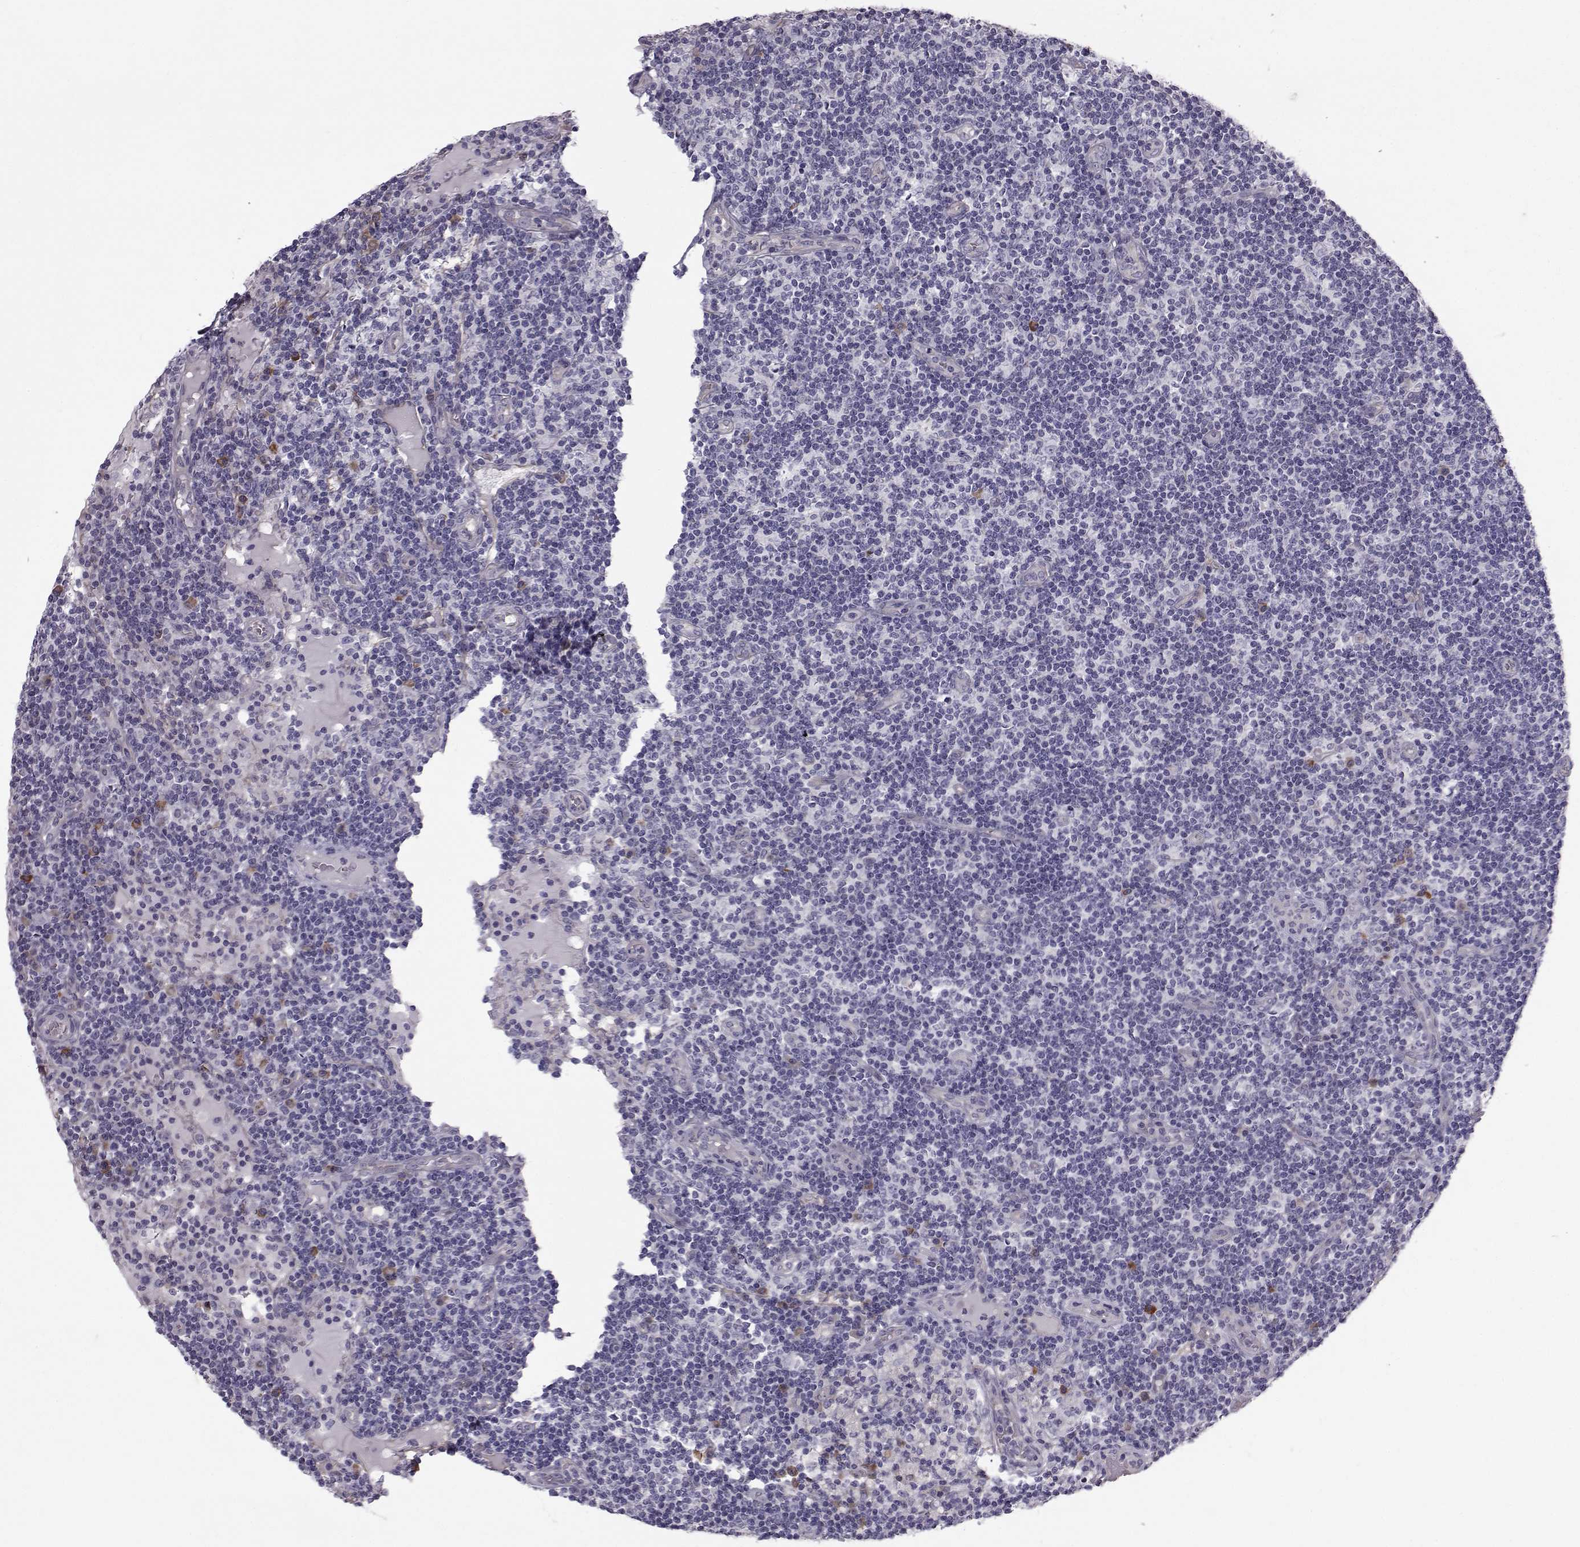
{"staining": {"intensity": "negative", "quantity": "none", "location": "none"}, "tissue": "lymph node", "cell_type": "Germinal center cells", "image_type": "normal", "snomed": [{"axis": "morphology", "description": "Normal tissue, NOS"}, {"axis": "topography", "description": "Lymph node"}], "caption": "Protein analysis of normal lymph node demonstrates no significant staining in germinal center cells. (IHC, brightfield microscopy, high magnification).", "gene": "QPCT", "patient": {"sex": "female", "age": 72}}